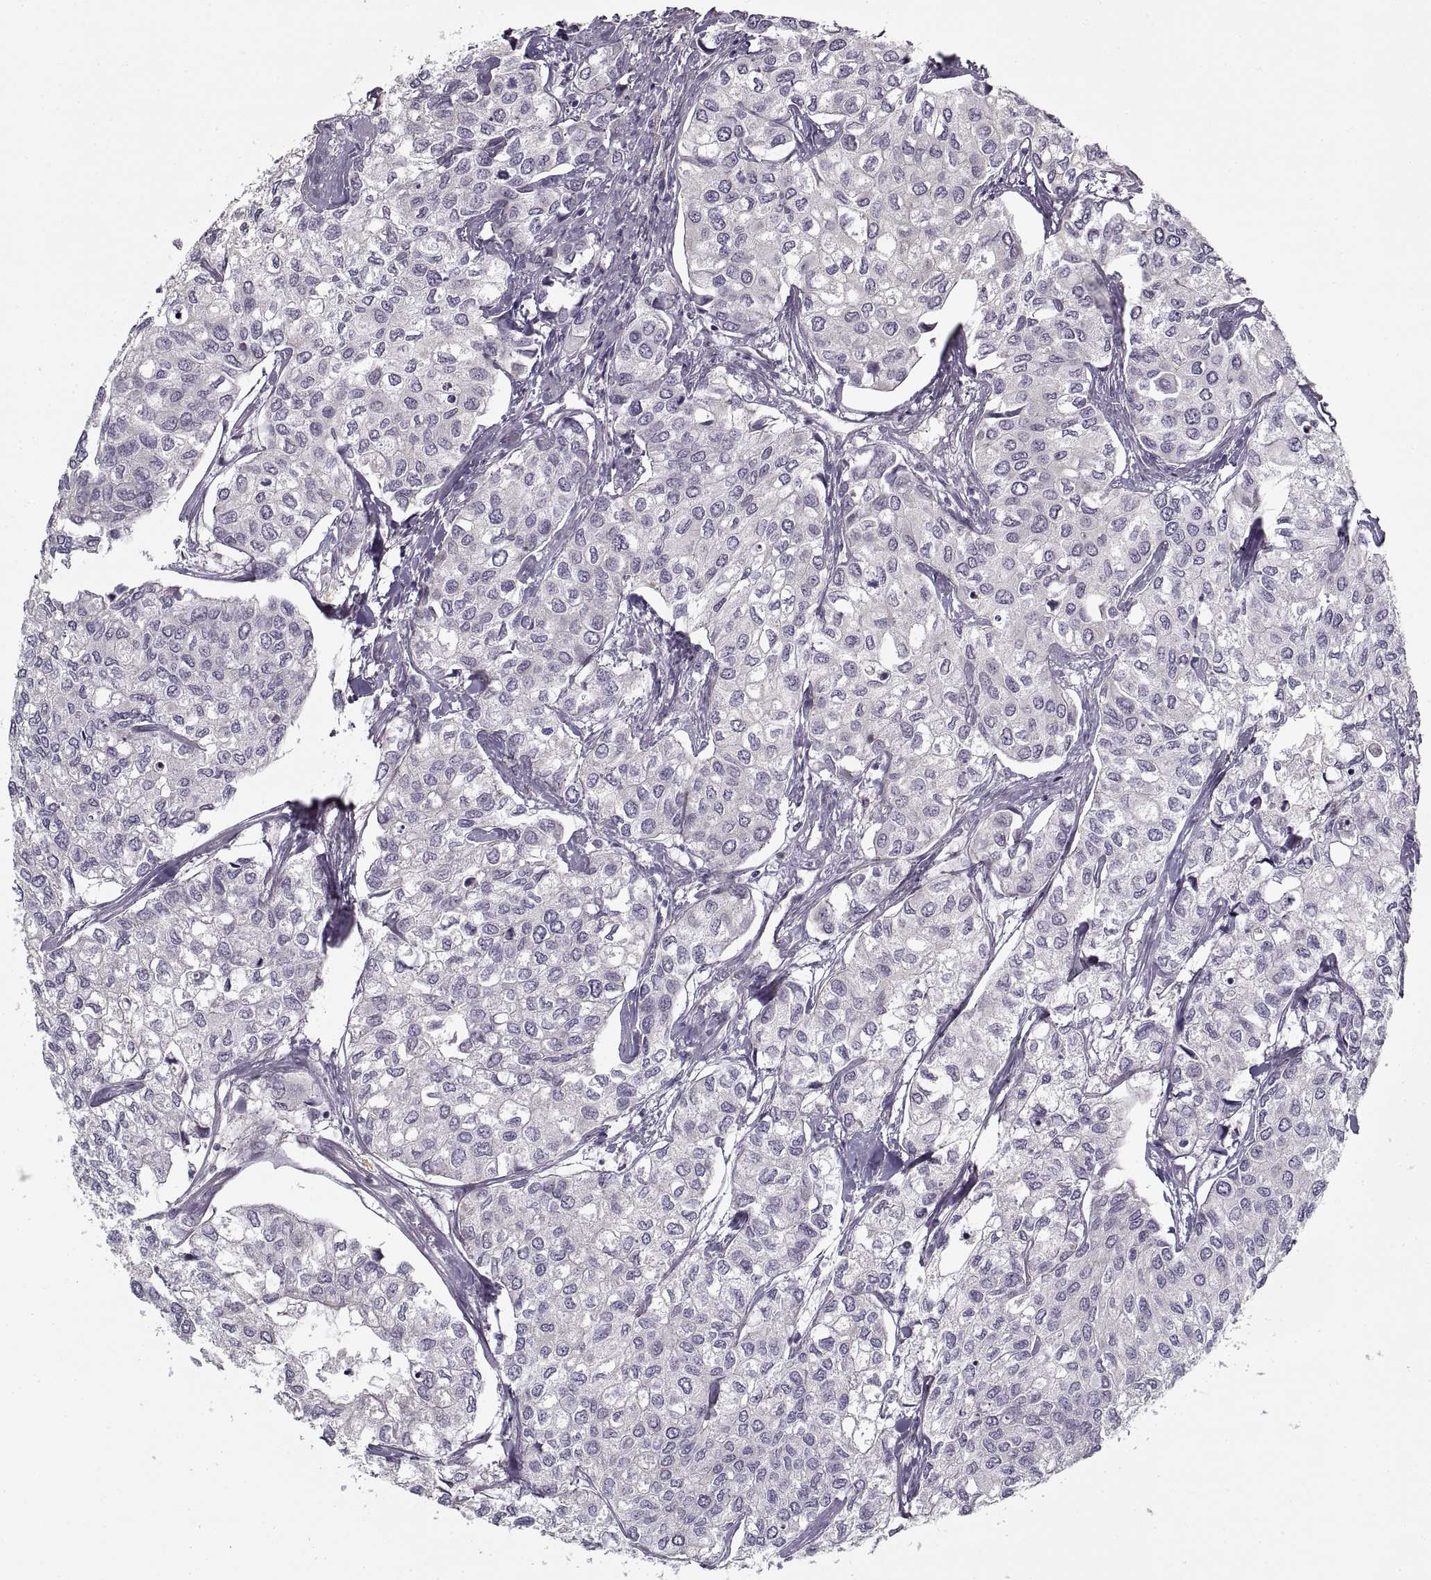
{"staining": {"intensity": "negative", "quantity": "none", "location": "none"}, "tissue": "urothelial cancer", "cell_type": "Tumor cells", "image_type": "cancer", "snomed": [{"axis": "morphology", "description": "Urothelial carcinoma, High grade"}, {"axis": "topography", "description": "Urinary bladder"}], "caption": "An immunohistochemistry histopathology image of urothelial cancer is shown. There is no staining in tumor cells of urothelial cancer.", "gene": "LAMB2", "patient": {"sex": "male", "age": 73}}